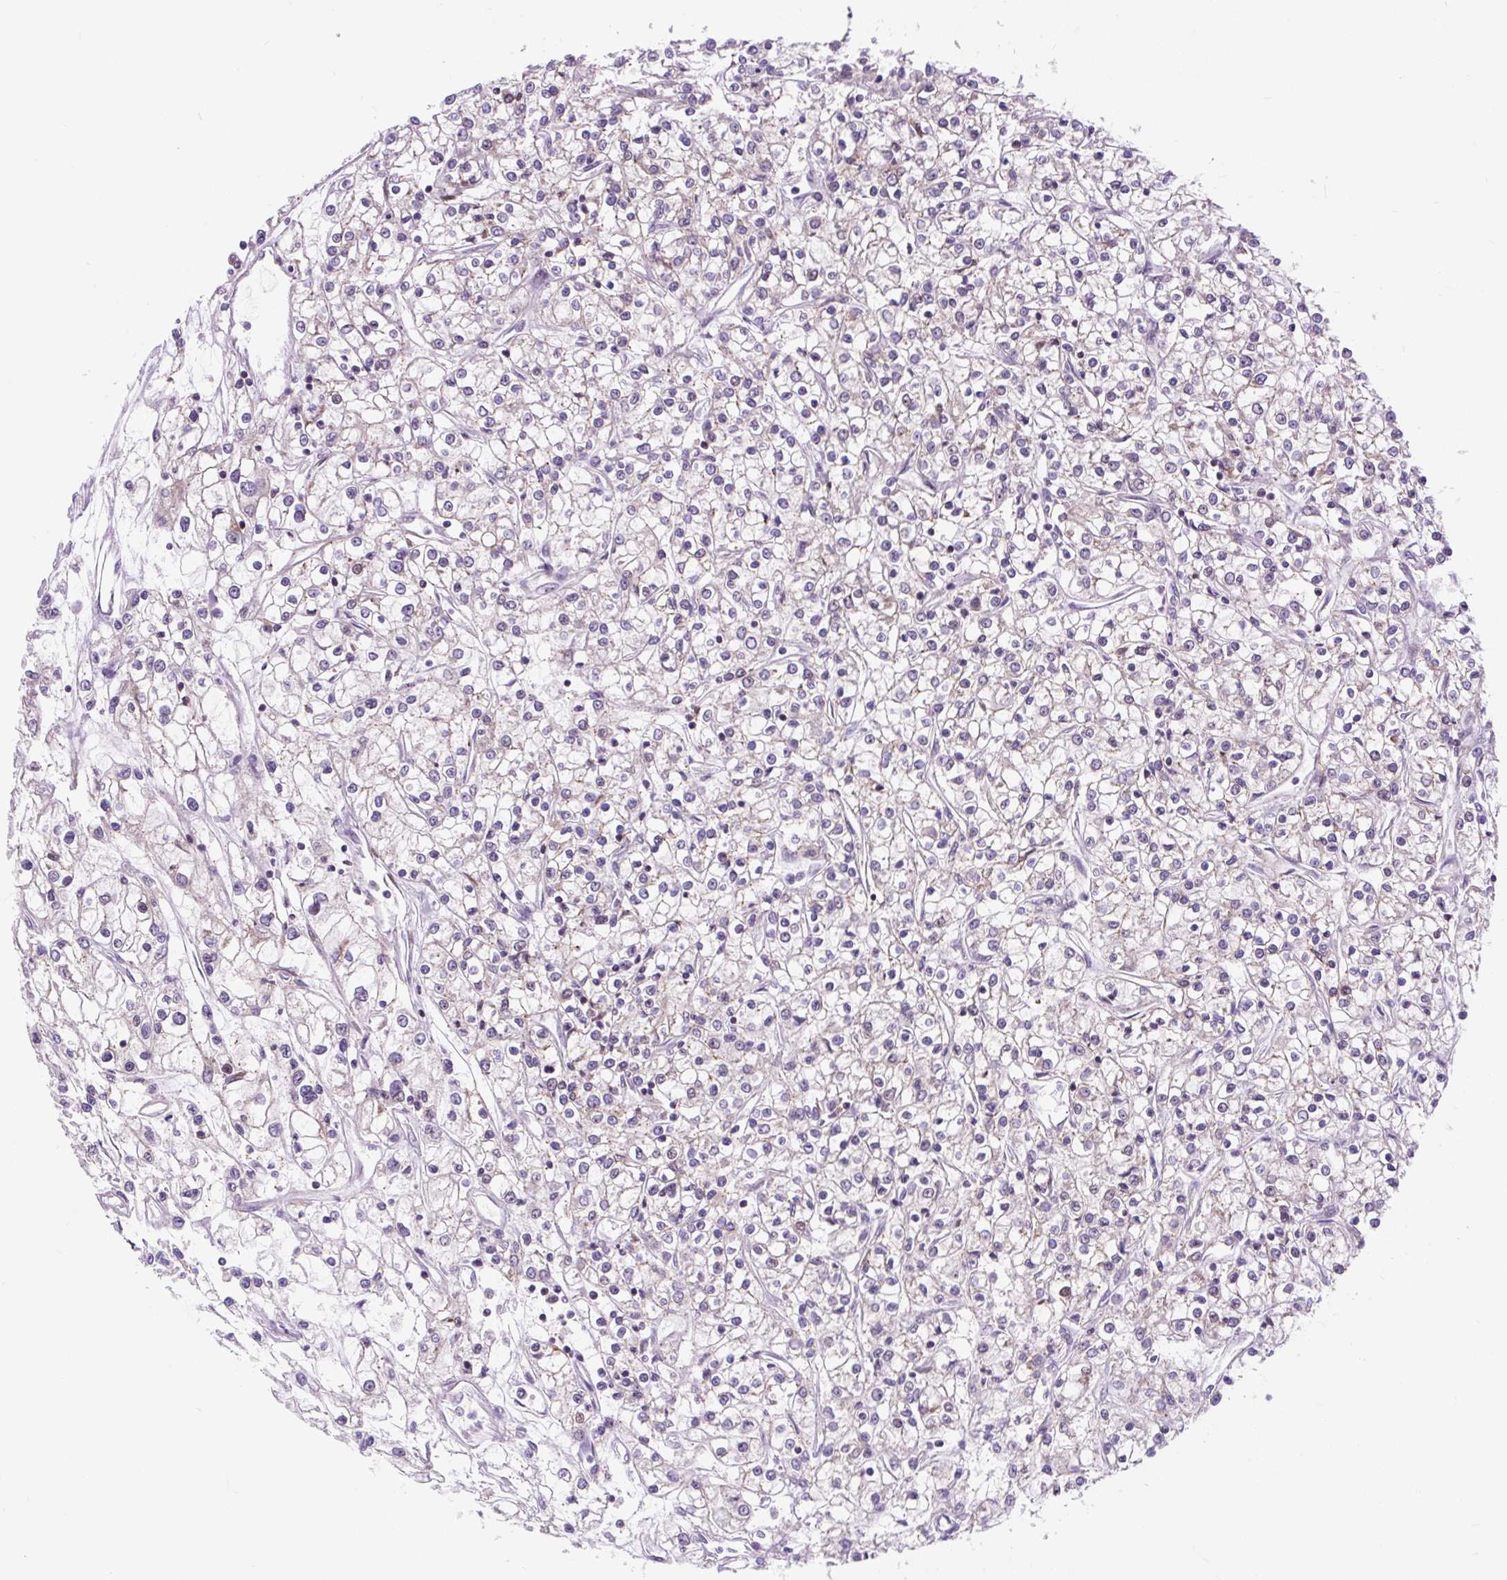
{"staining": {"intensity": "weak", "quantity": "<25%", "location": "cytoplasmic/membranous"}, "tissue": "renal cancer", "cell_type": "Tumor cells", "image_type": "cancer", "snomed": [{"axis": "morphology", "description": "Adenocarcinoma, NOS"}, {"axis": "topography", "description": "Kidney"}], "caption": "Immunohistochemical staining of human renal cancer (adenocarcinoma) shows no significant staining in tumor cells.", "gene": "CISD3", "patient": {"sex": "female", "age": 59}}